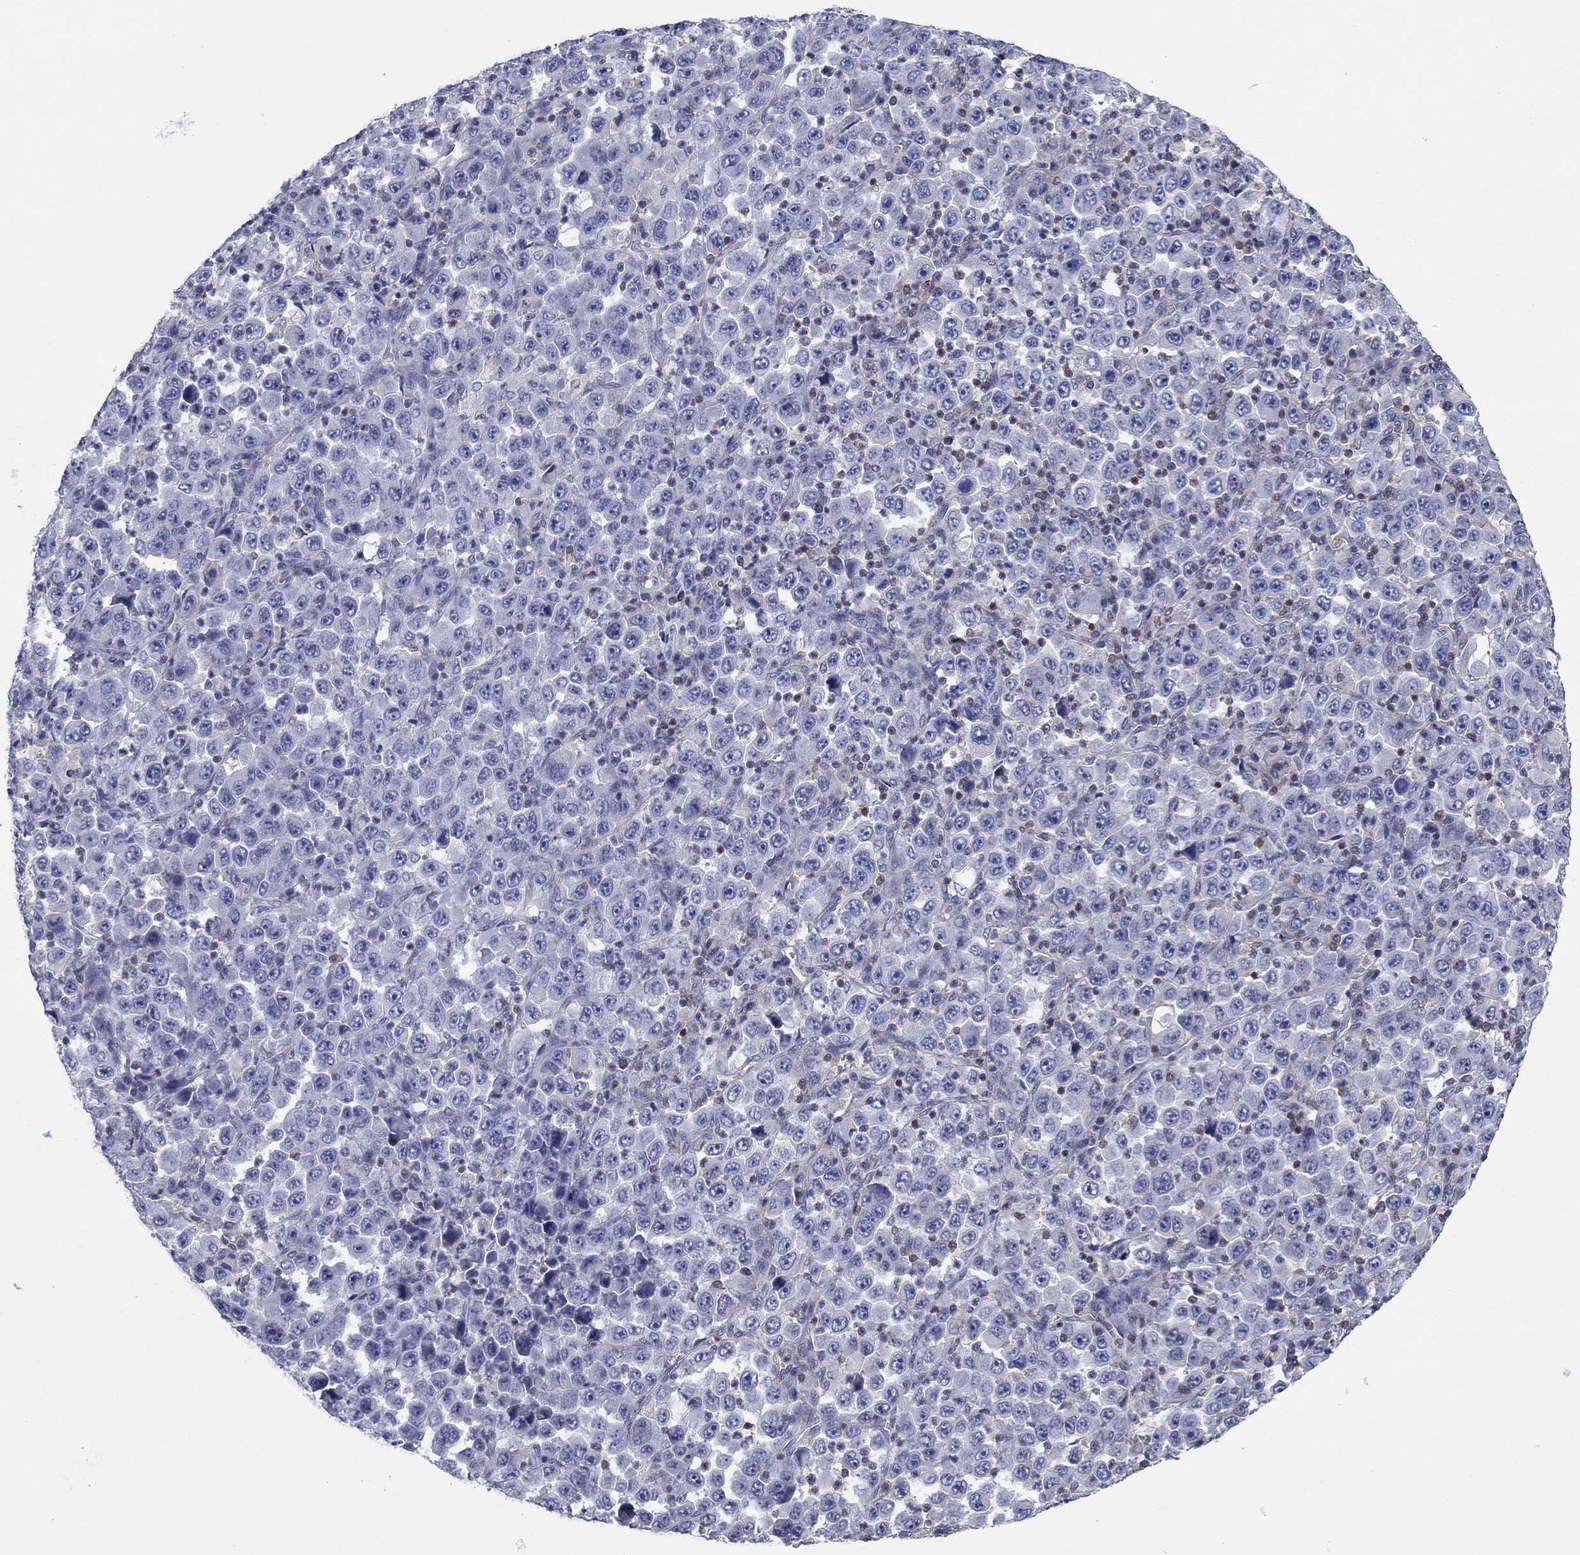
{"staining": {"intensity": "negative", "quantity": "none", "location": "none"}, "tissue": "stomach cancer", "cell_type": "Tumor cells", "image_type": "cancer", "snomed": [{"axis": "morphology", "description": "Normal tissue, NOS"}, {"axis": "morphology", "description": "Adenocarcinoma, NOS"}, {"axis": "topography", "description": "Stomach, upper"}, {"axis": "topography", "description": "Stomach"}], "caption": "A micrograph of stomach adenocarcinoma stained for a protein exhibits no brown staining in tumor cells. The staining is performed using DAB brown chromogen with nuclei counter-stained in using hematoxylin.", "gene": "PSD4", "patient": {"sex": "male", "age": 59}}